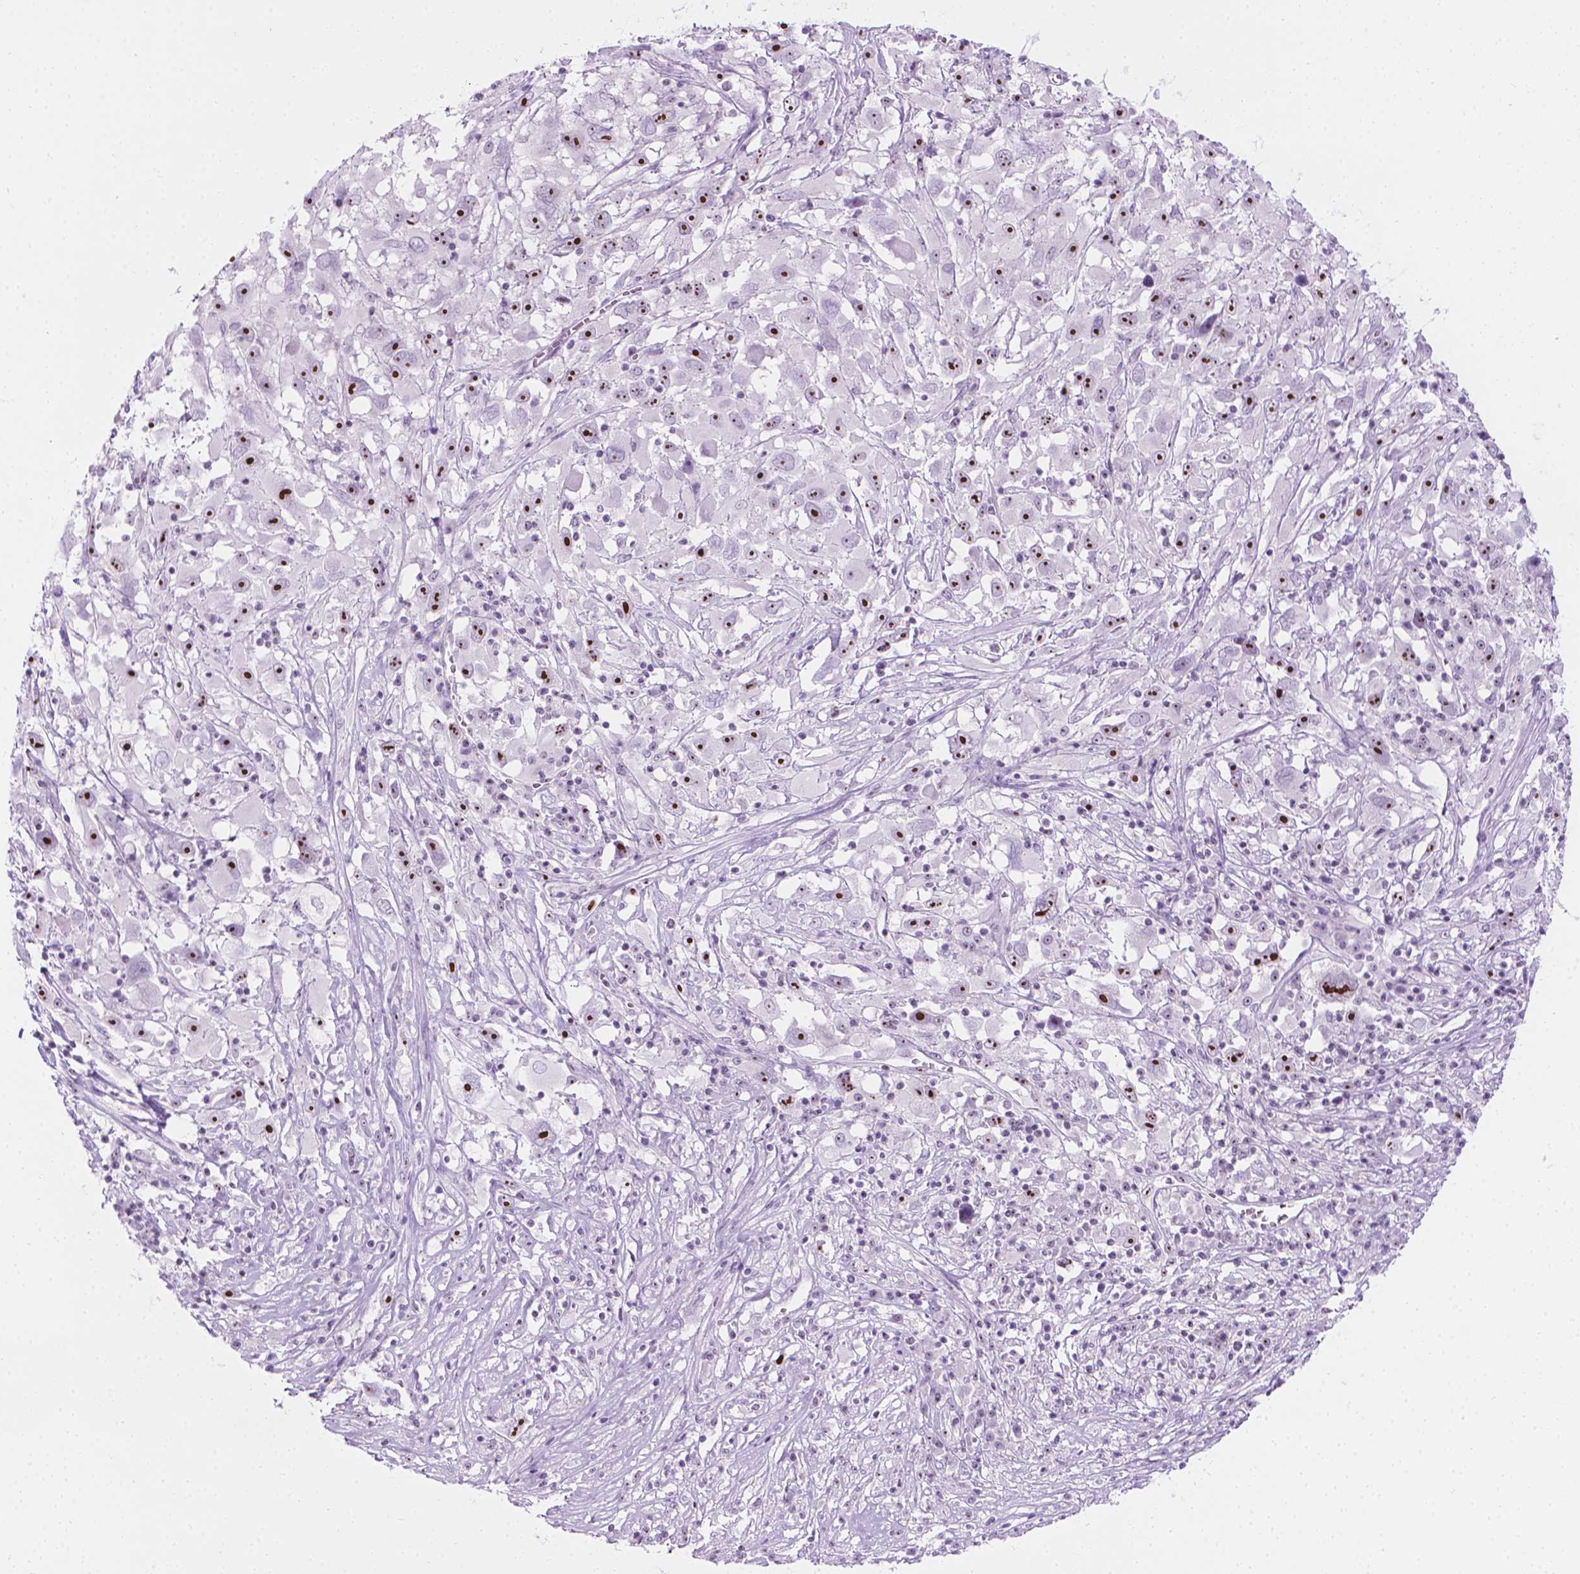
{"staining": {"intensity": "strong", "quantity": "25%-75%", "location": "nuclear"}, "tissue": "melanoma", "cell_type": "Tumor cells", "image_type": "cancer", "snomed": [{"axis": "morphology", "description": "Malignant melanoma, Metastatic site"}, {"axis": "topography", "description": "Soft tissue"}], "caption": "IHC micrograph of neoplastic tissue: human melanoma stained using immunohistochemistry shows high levels of strong protein expression localized specifically in the nuclear of tumor cells, appearing as a nuclear brown color.", "gene": "NOL7", "patient": {"sex": "male", "age": 50}}